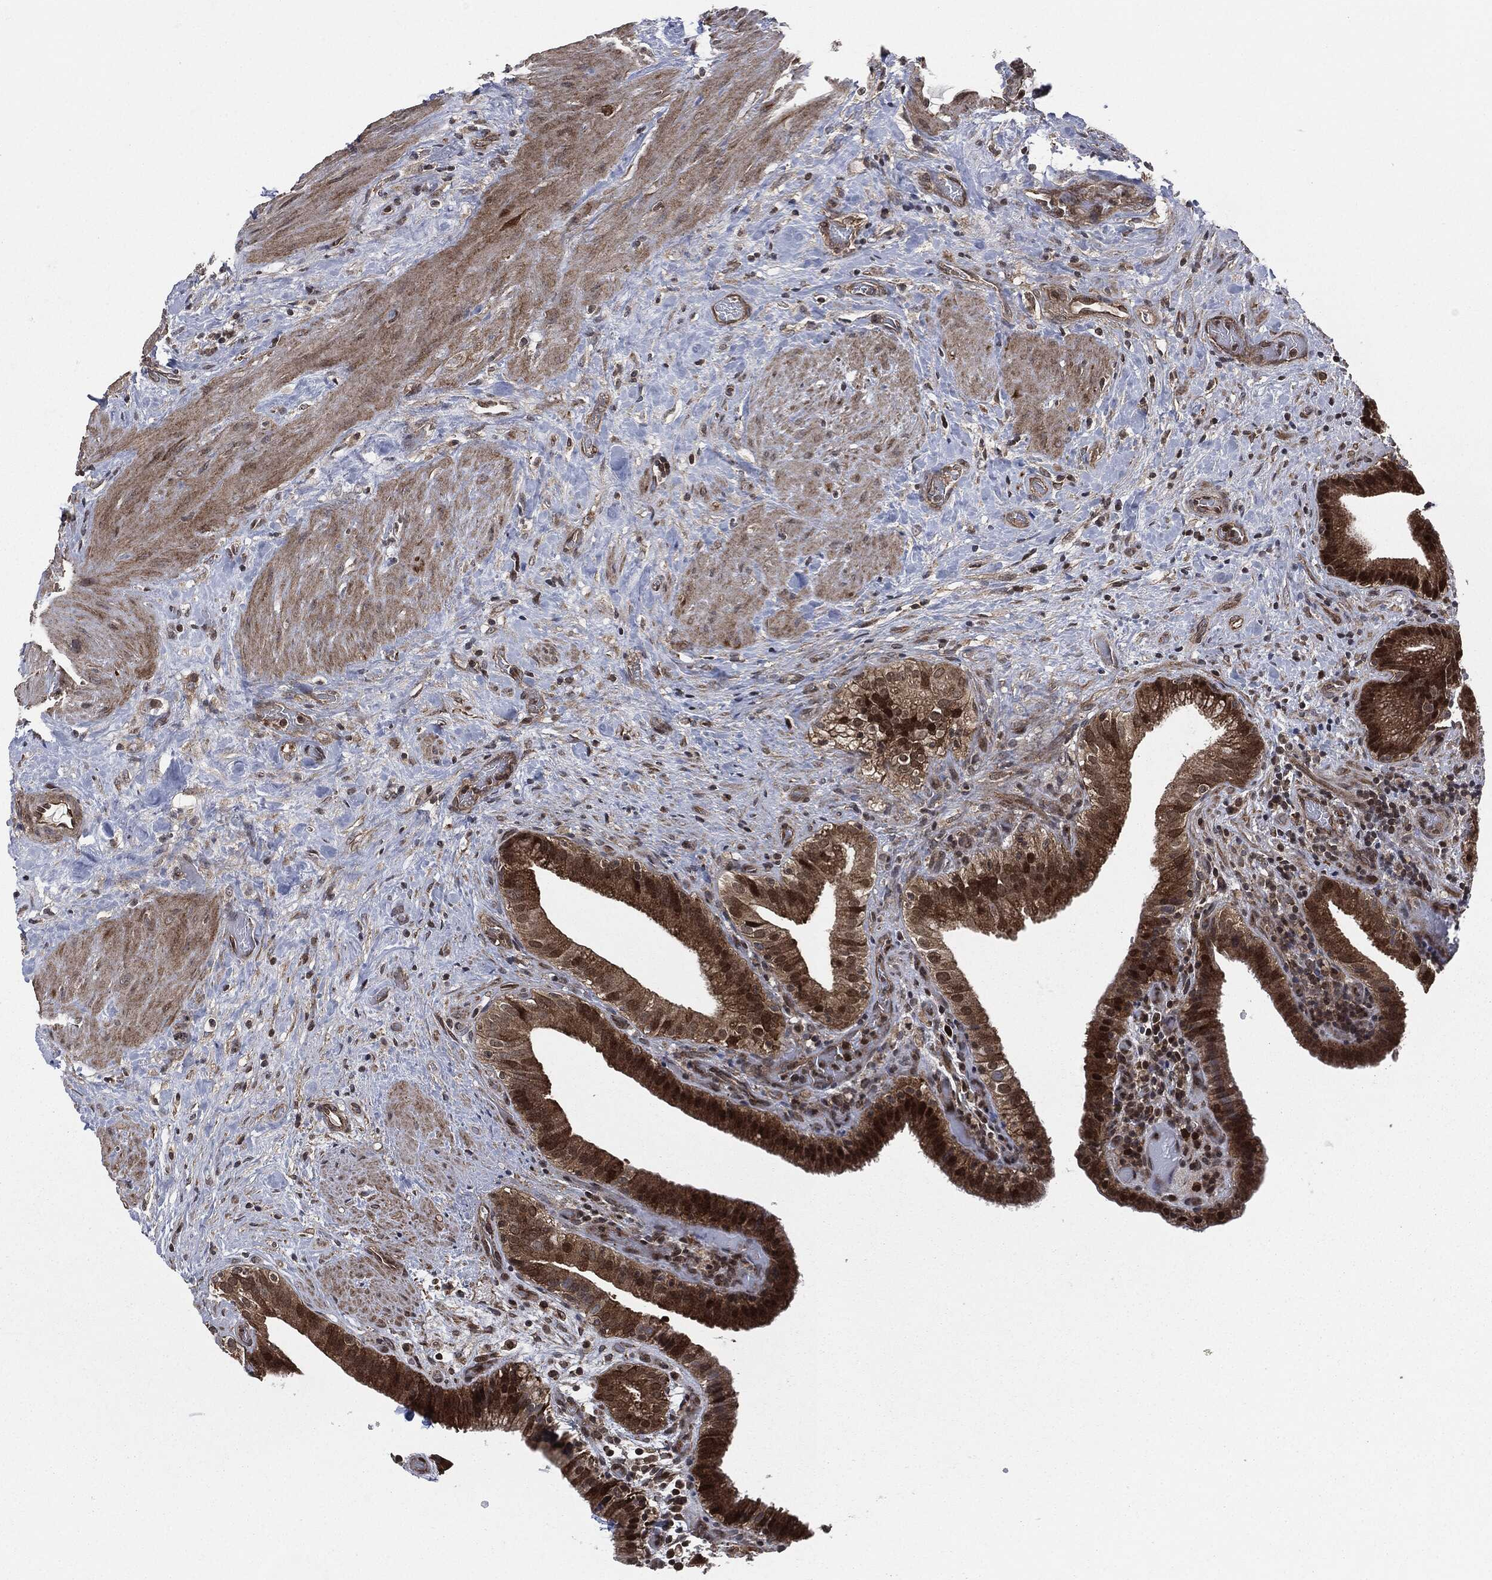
{"staining": {"intensity": "strong", "quantity": ">75%", "location": "cytoplasmic/membranous"}, "tissue": "gallbladder", "cell_type": "Glandular cells", "image_type": "normal", "snomed": [{"axis": "morphology", "description": "Normal tissue, NOS"}, {"axis": "topography", "description": "Gallbladder"}], "caption": "This is an image of immunohistochemistry staining of unremarkable gallbladder, which shows strong positivity in the cytoplasmic/membranous of glandular cells.", "gene": "HRAS", "patient": {"sex": "male", "age": 62}}